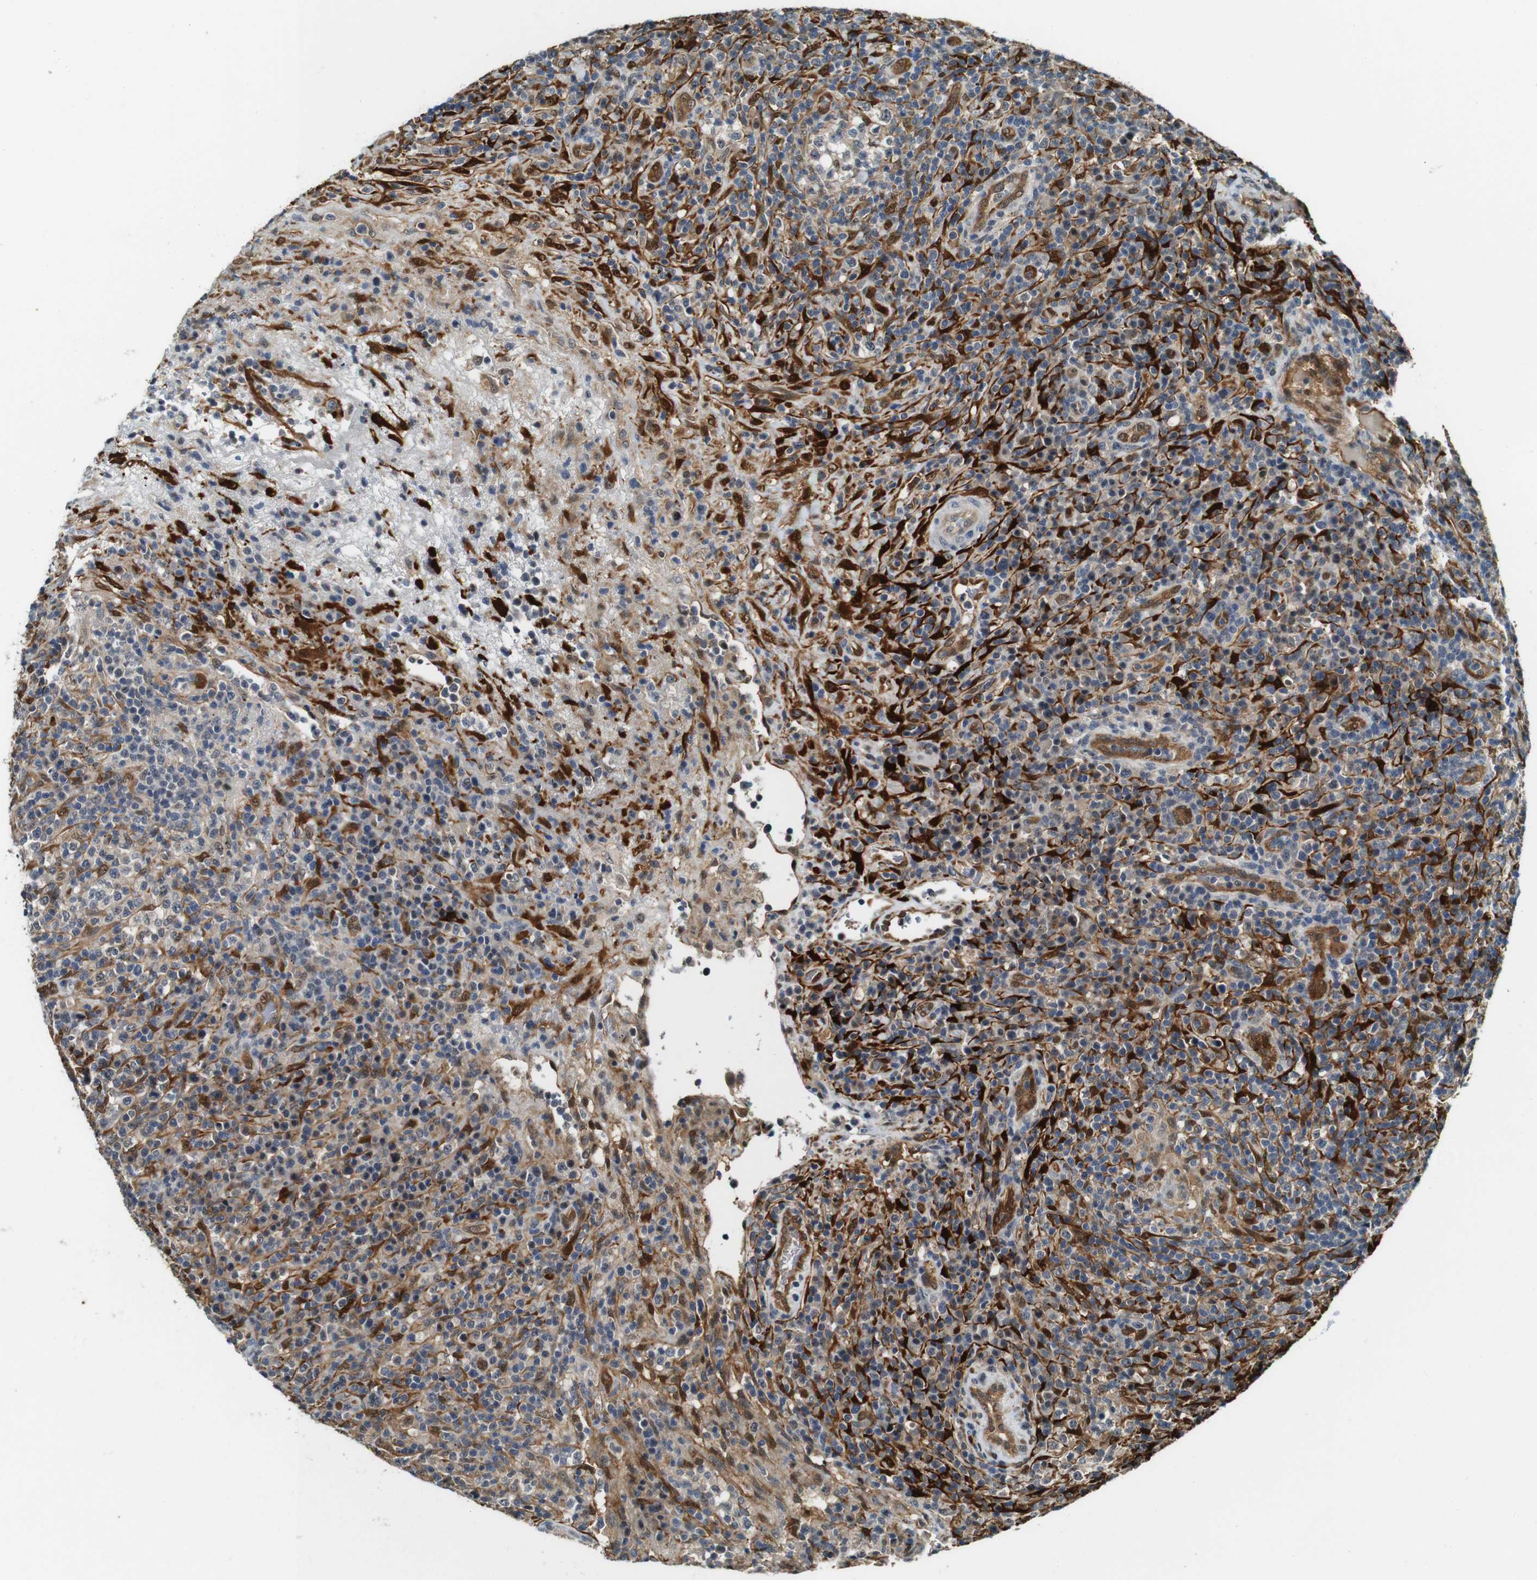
{"staining": {"intensity": "moderate", "quantity": "25%-75%", "location": "cytoplasmic/membranous,nuclear"}, "tissue": "lymphoma", "cell_type": "Tumor cells", "image_type": "cancer", "snomed": [{"axis": "morphology", "description": "Malignant lymphoma, non-Hodgkin's type, High grade"}, {"axis": "topography", "description": "Lymph node"}], "caption": "Immunohistochemical staining of human malignant lymphoma, non-Hodgkin's type (high-grade) reveals moderate cytoplasmic/membranous and nuclear protein staining in about 25%-75% of tumor cells.", "gene": "LXN", "patient": {"sex": "female", "age": 76}}